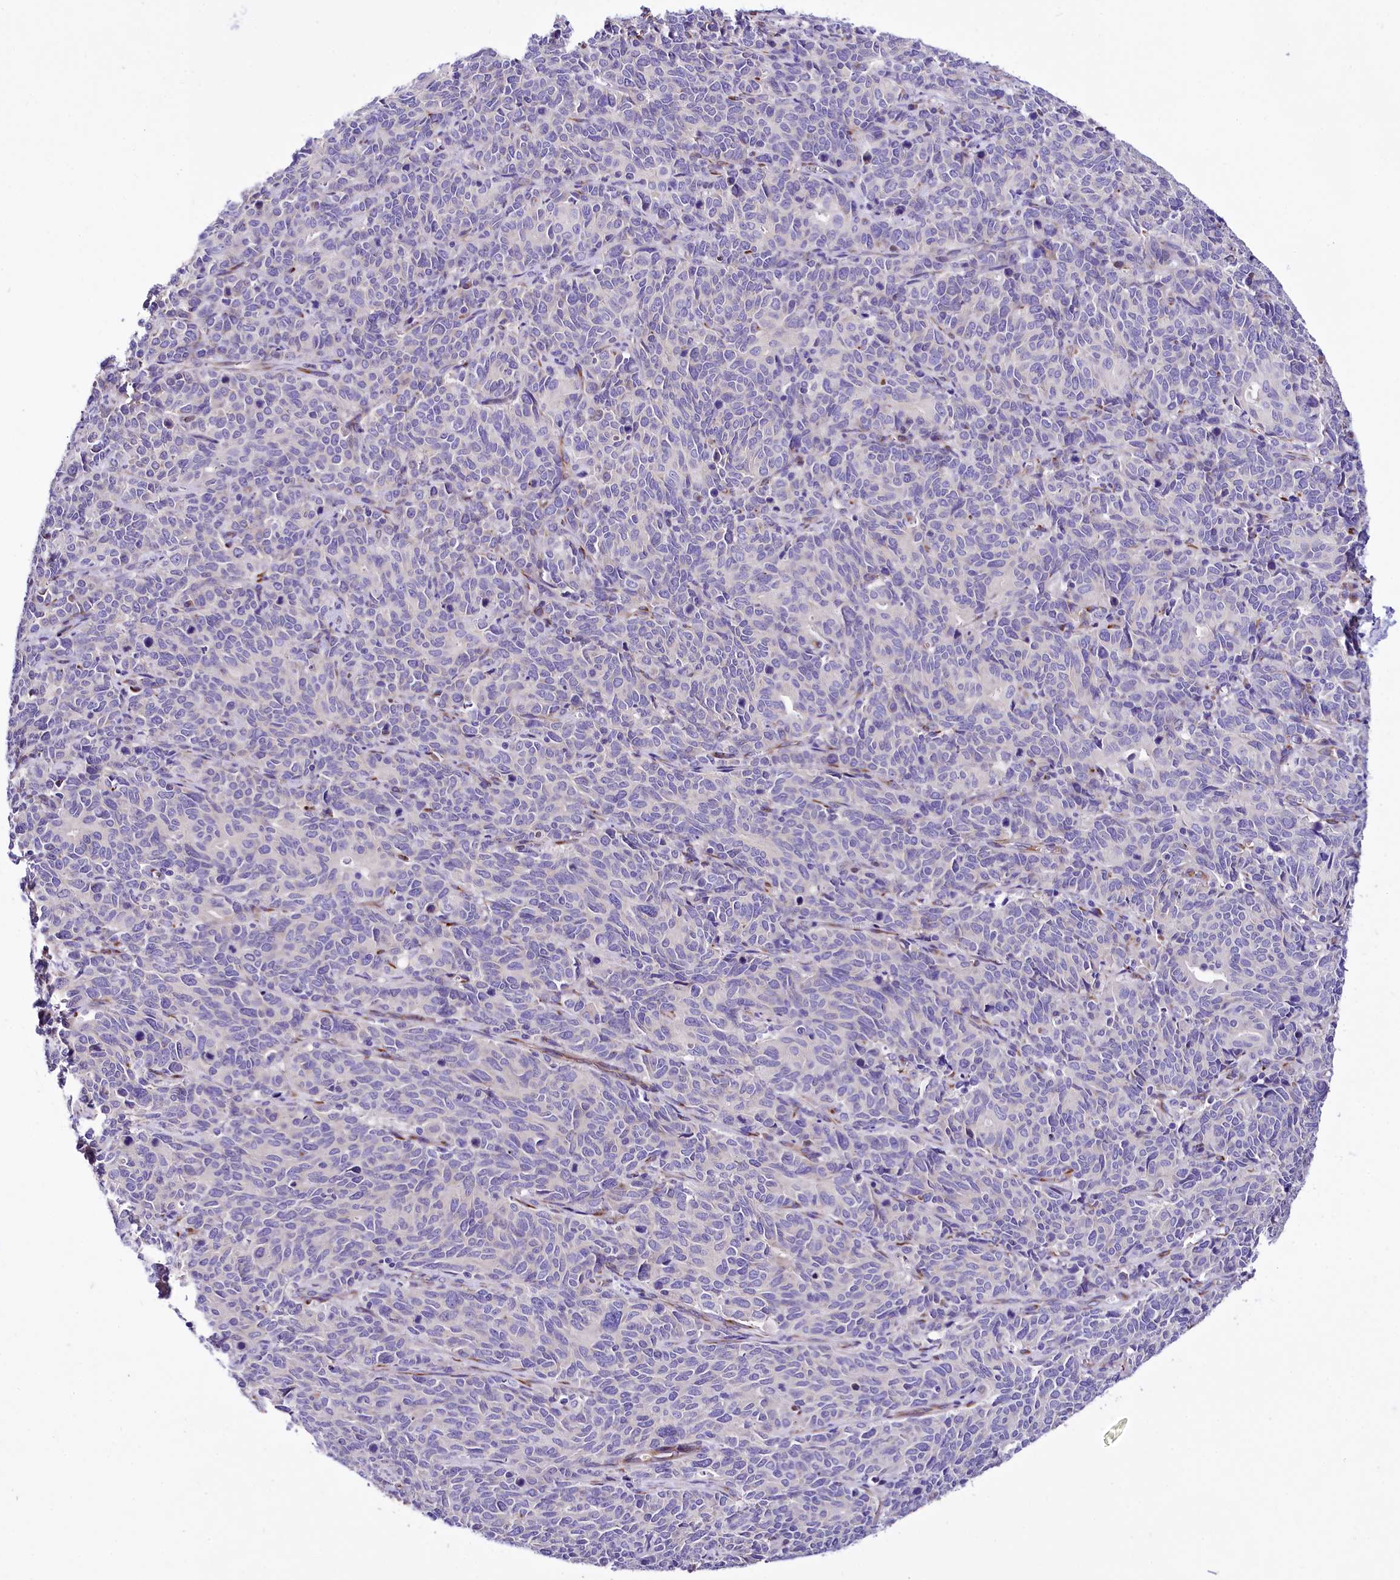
{"staining": {"intensity": "negative", "quantity": "none", "location": "none"}, "tissue": "cervical cancer", "cell_type": "Tumor cells", "image_type": "cancer", "snomed": [{"axis": "morphology", "description": "Squamous cell carcinoma, NOS"}, {"axis": "topography", "description": "Cervix"}], "caption": "An image of human squamous cell carcinoma (cervical) is negative for staining in tumor cells.", "gene": "A2ML1", "patient": {"sex": "female", "age": 60}}